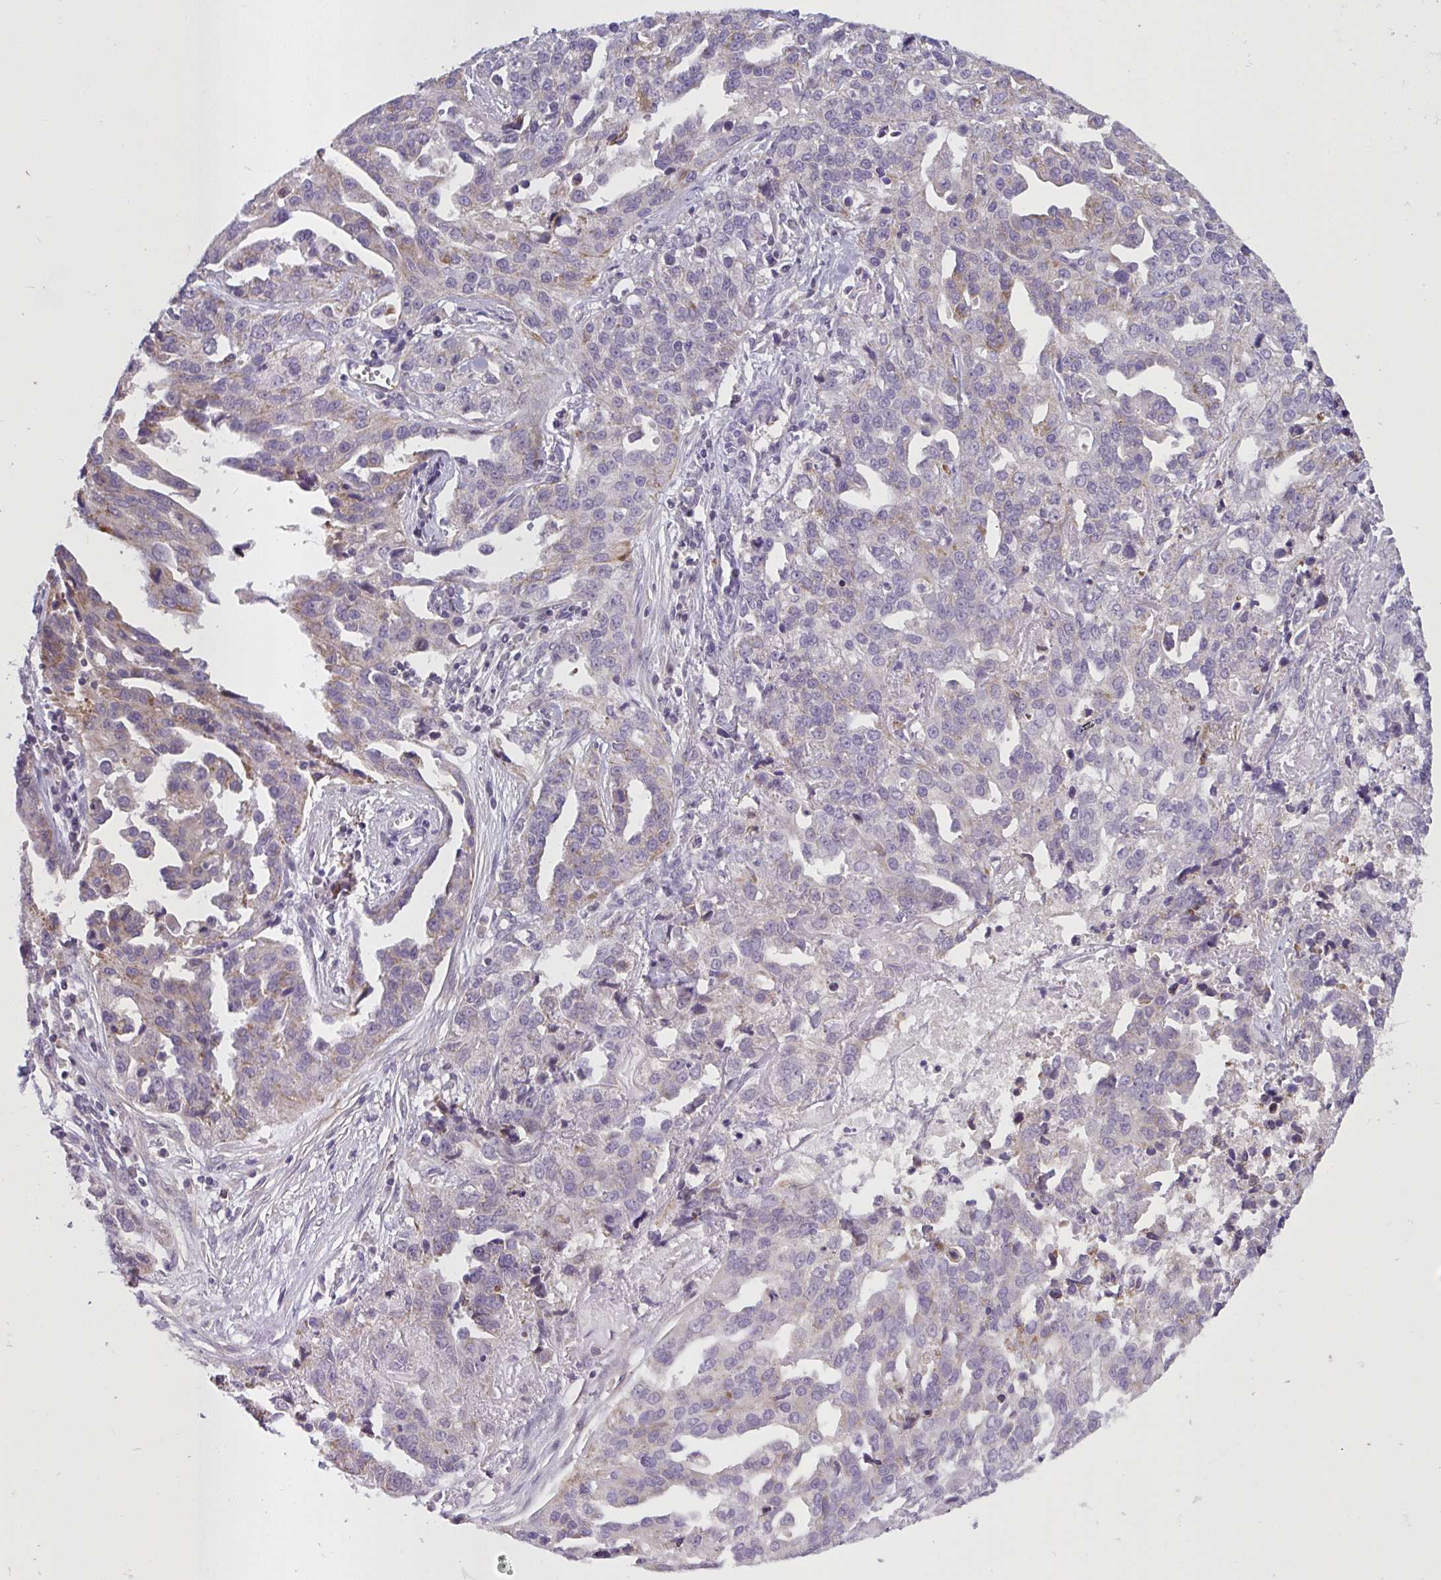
{"staining": {"intensity": "weak", "quantity": "<25%", "location": "cytoplasmic/membranous"}, "tissue": "ovarian cancer", "cell_type": "Tumor cells", "image_type": "cancer", "snomed": [{"axis": "morphology", "description": "Cystadenocarcinoma, serous, NOS"}, {"axis": "topography", "description": "Ovary"}], "caption": "IHC micrograph of ovarian cancer (serous cystadenocarcinoma) stained for a protein (brown), which shows no expression in tumor cells.", "gene": "SEMA6B", "patient": {"sex": "female", "age": 75}}